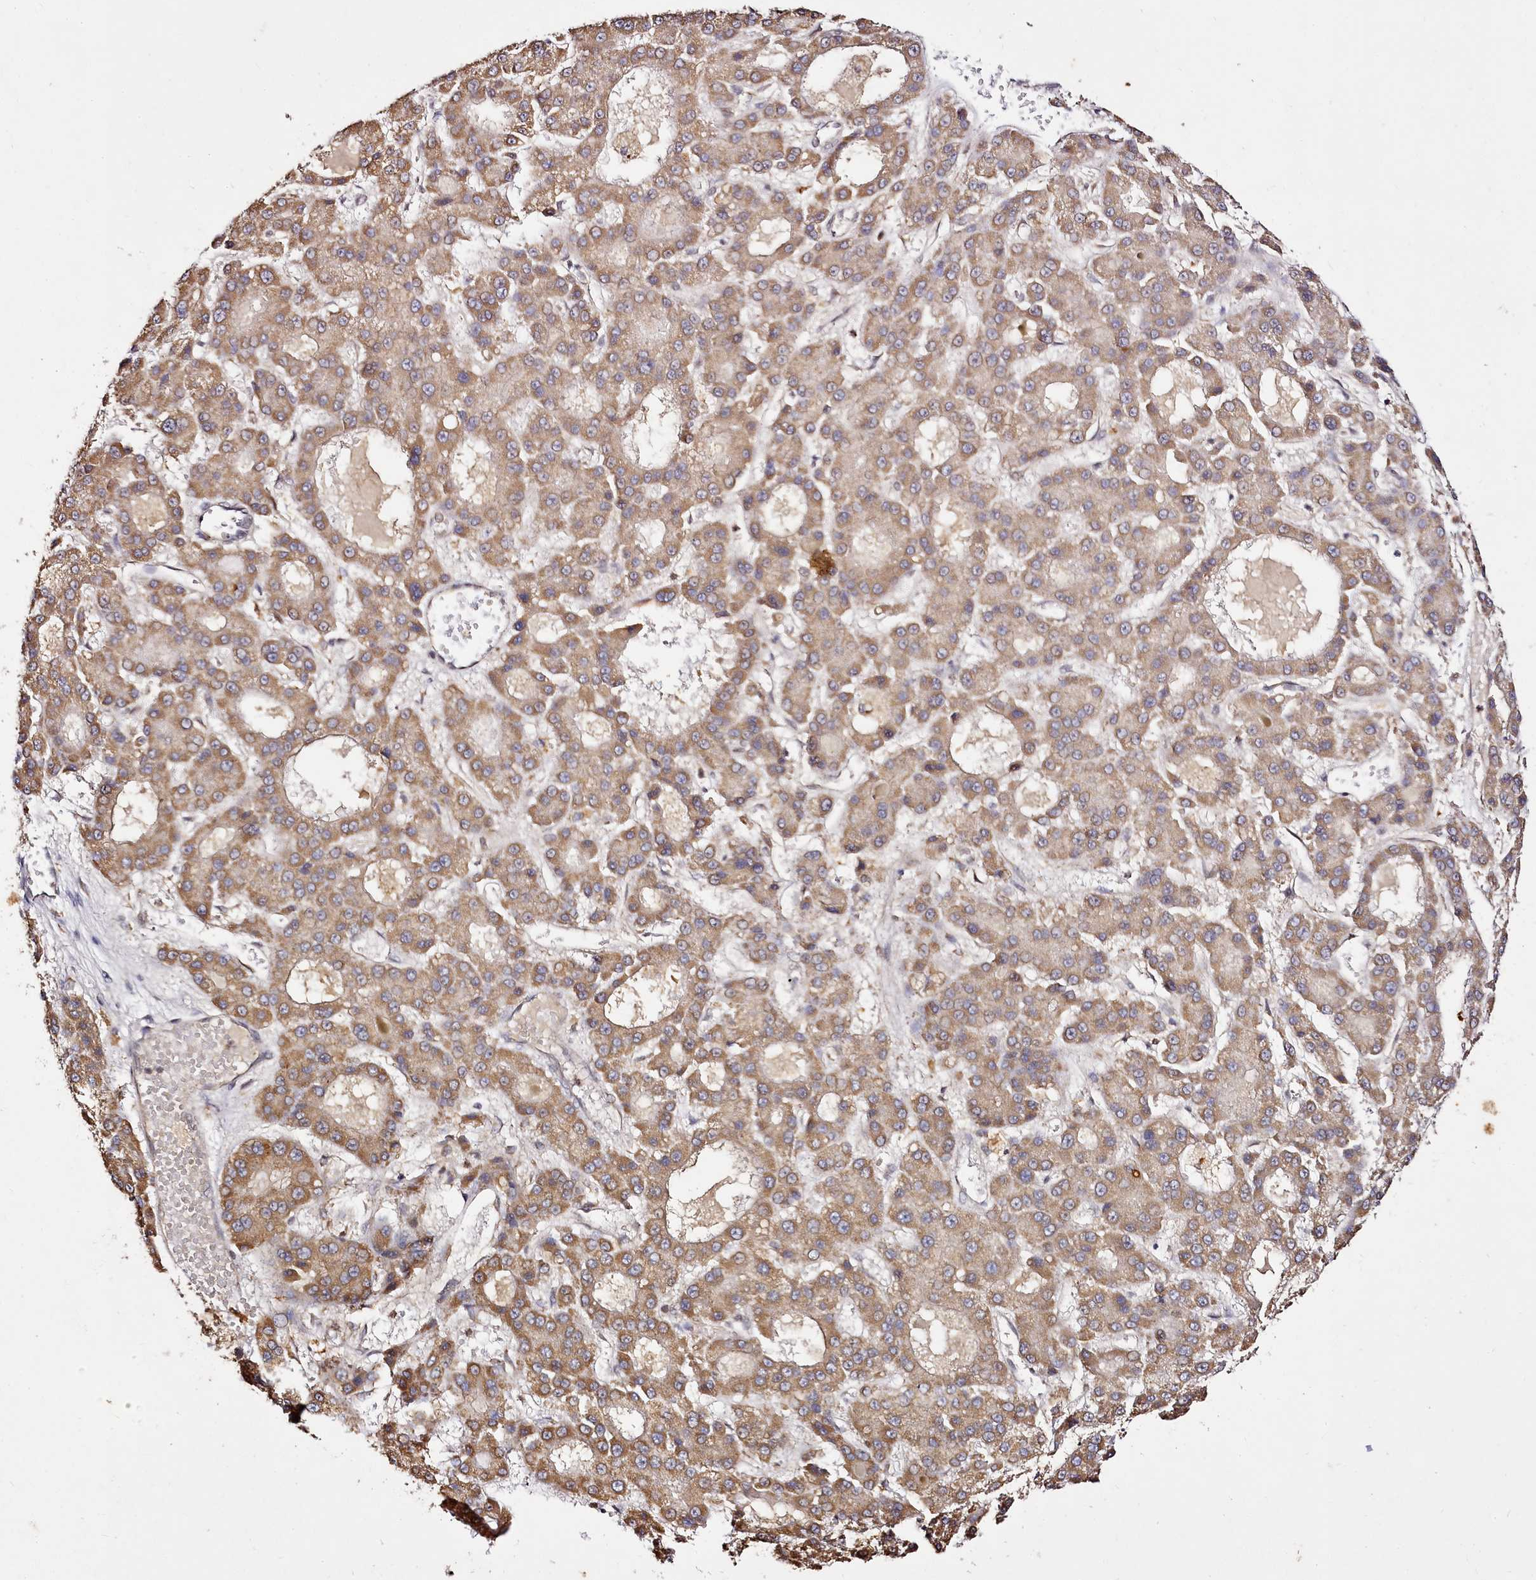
{"staining": {"intensity": "moderate", "quantity": ">75%", "location": "cytoplasmic/membranous"}, "tissue": "liver cancer", "cell_type": "Tumor cells", "image_type": "cancer", "snomed": [{"axis": "morphology", "description": "Carcinoma, Hepatocellular, NOS"}, {"axis": "topography", "description": "Liver"}], "caption": "A micrograph showing moderate cytoplasmic/membranous staining in approximately >75% of tumor cells in liver cancer (hepatocellular carcinoma), as visualized by brown immunohistochemical staining.", "gene": "EDIL3", "patient": {"sex": "male", "age": 70}}